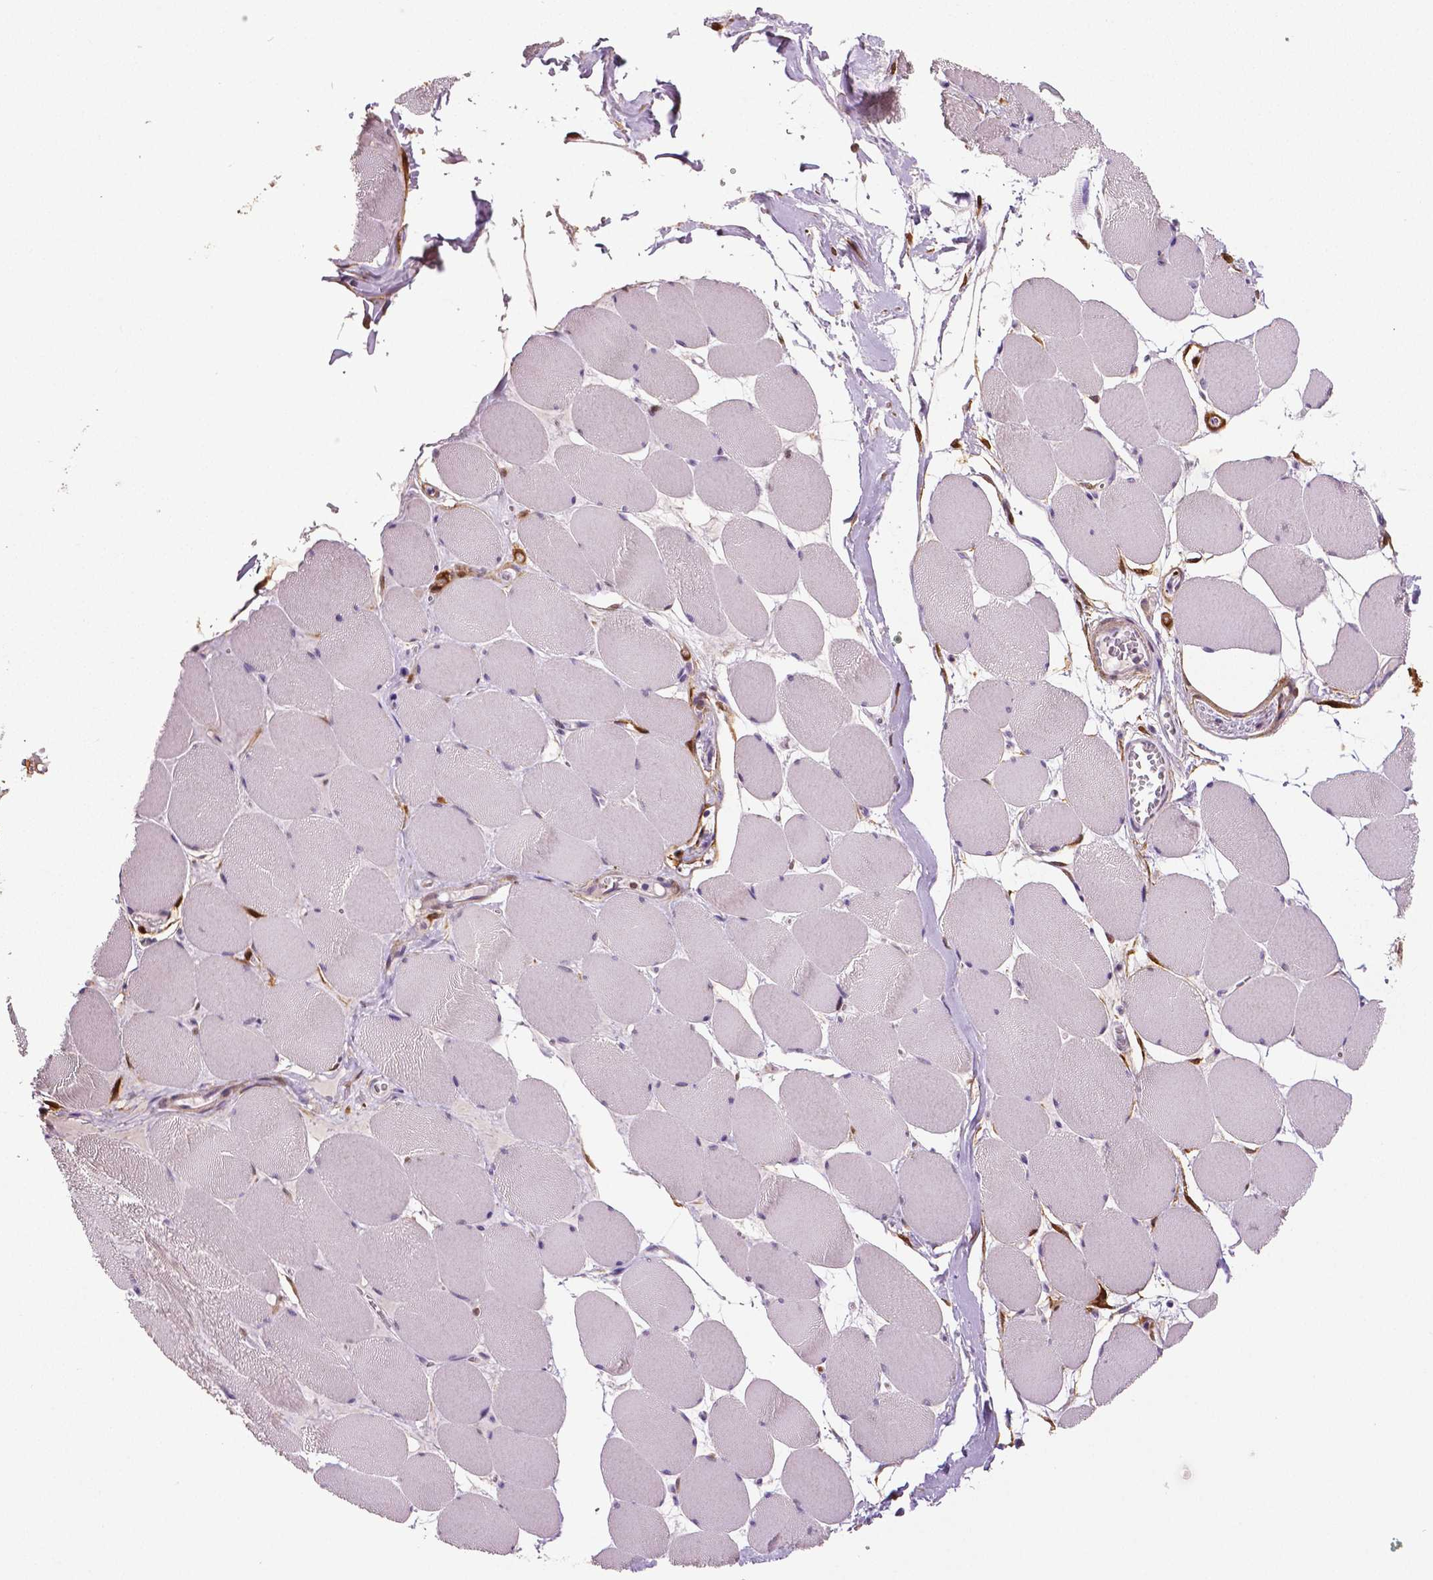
{"staining": {"intensity": "negative", "quantity": "none", "location": "none"}, "tissue": "skeletal muscle", "cell_type": "Myocytes", "image_type": "normal", "snomed": [{"axis": "morphology", "description": "Normal tissue, NOS"}, {"axis": "topography", "description": "Skeletal muscle"}], "caption": "Micrograph shows no protein expression in myocytes of benign skeletal muscle. (DAB (3,3'-diaminobenzidine) IHC visualized using brightfield microscopy, high magnification).", "gene": "PHGDH", "patient": {"sex": "female", "age": 75}}